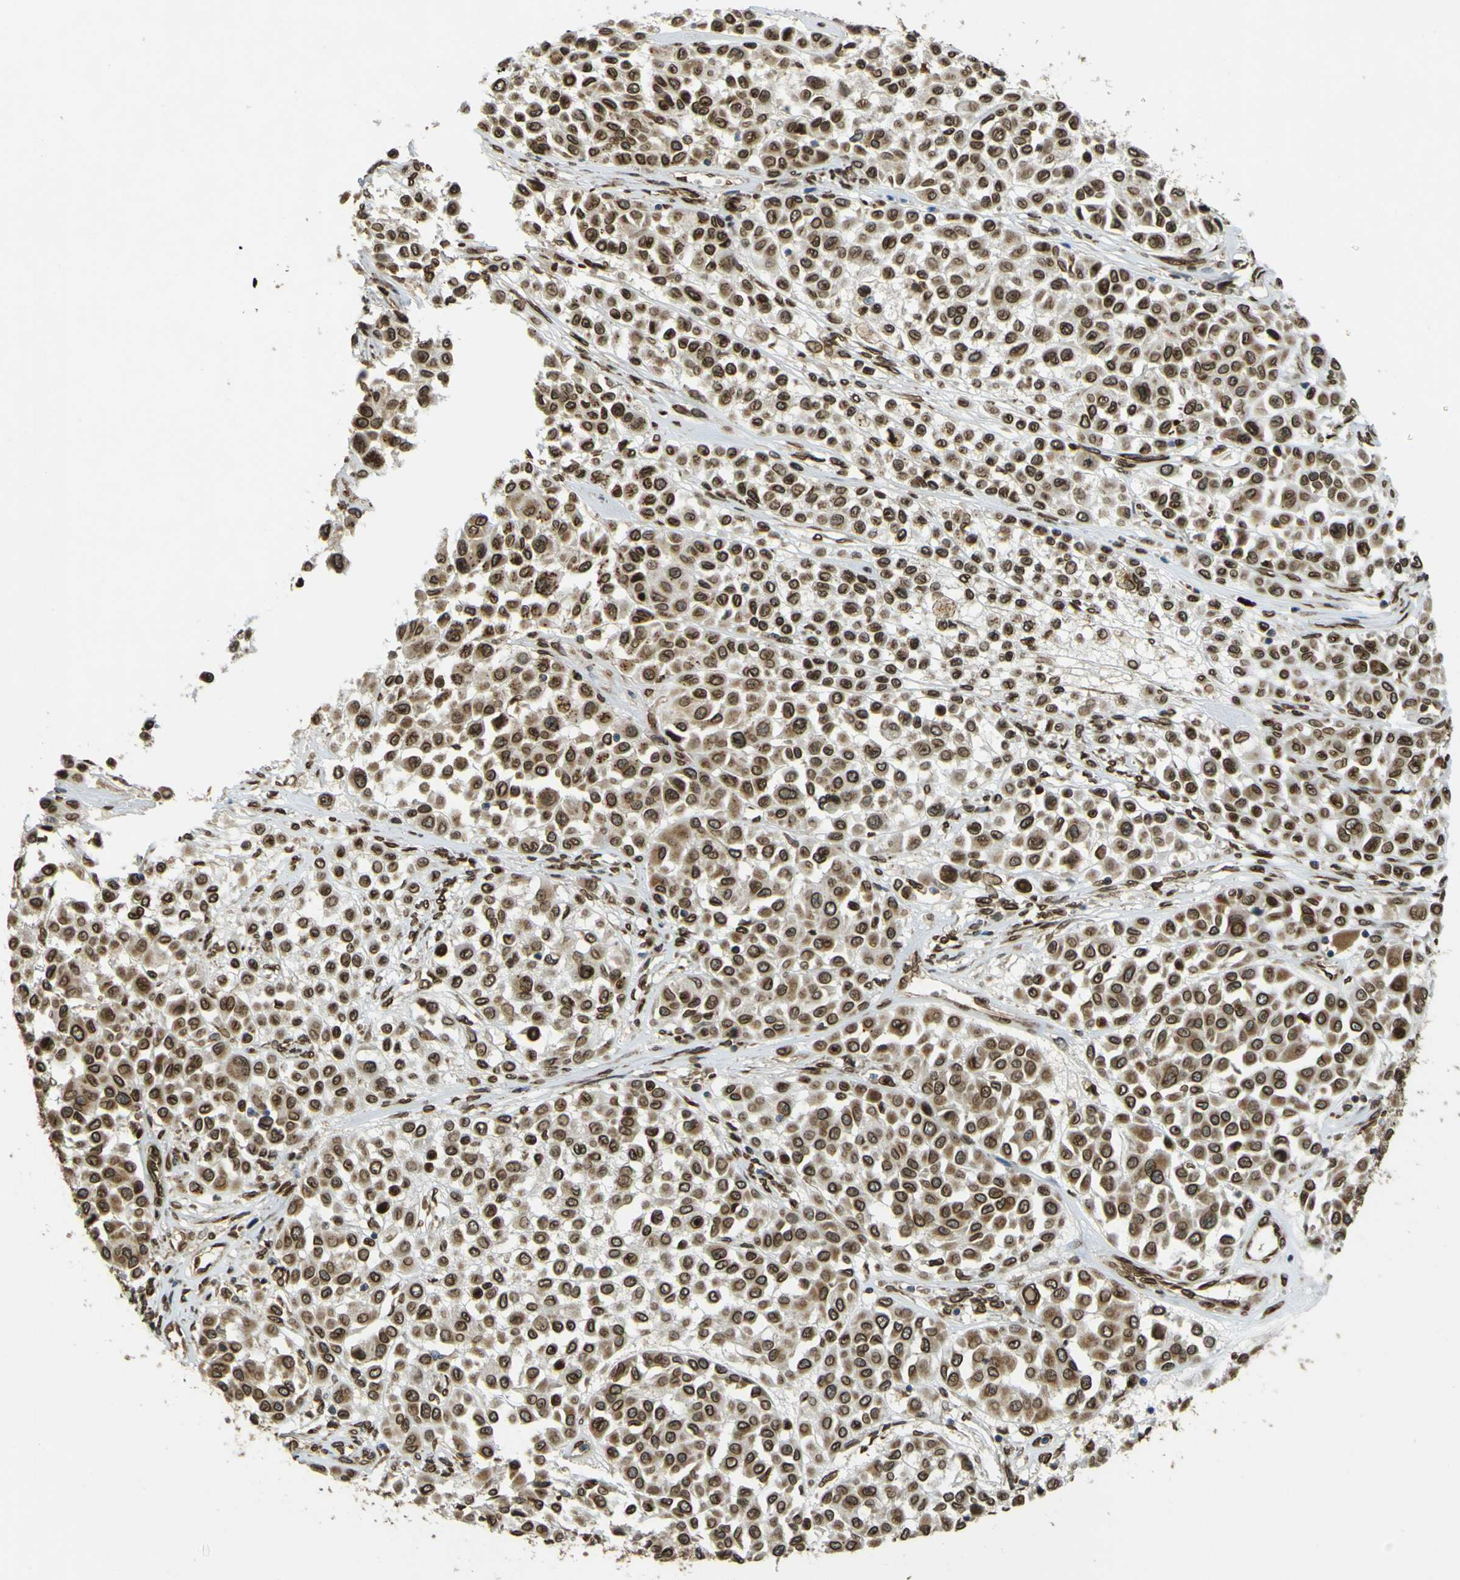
{"staining": {"intensity": "moderate", "quantity": ">75%", "location": "cytoplasmic/membranous,nuclear"}, "tissue": "melanoma", "cell_type": "Tumor cells", "image_type": "cancer", "snomed": [{"axis": "morphology", "description": "Malignant melanoma, Metastatic site"}, {"axis": "topography", "description": "Soft tissue"}], "caption": "Protein staining by IHC displays moderate cytoplasmic/membranous and nuclear expression in about >75% of tumor cells in melanoma. (Stains: DAB (3,3'-diaminobenzidine) in brown, nuclei in blue, Microscopy: brightfield microscopy at high magnification).", "gene": "GALNT1", "patient": {"sex": "male", "age": 41}}